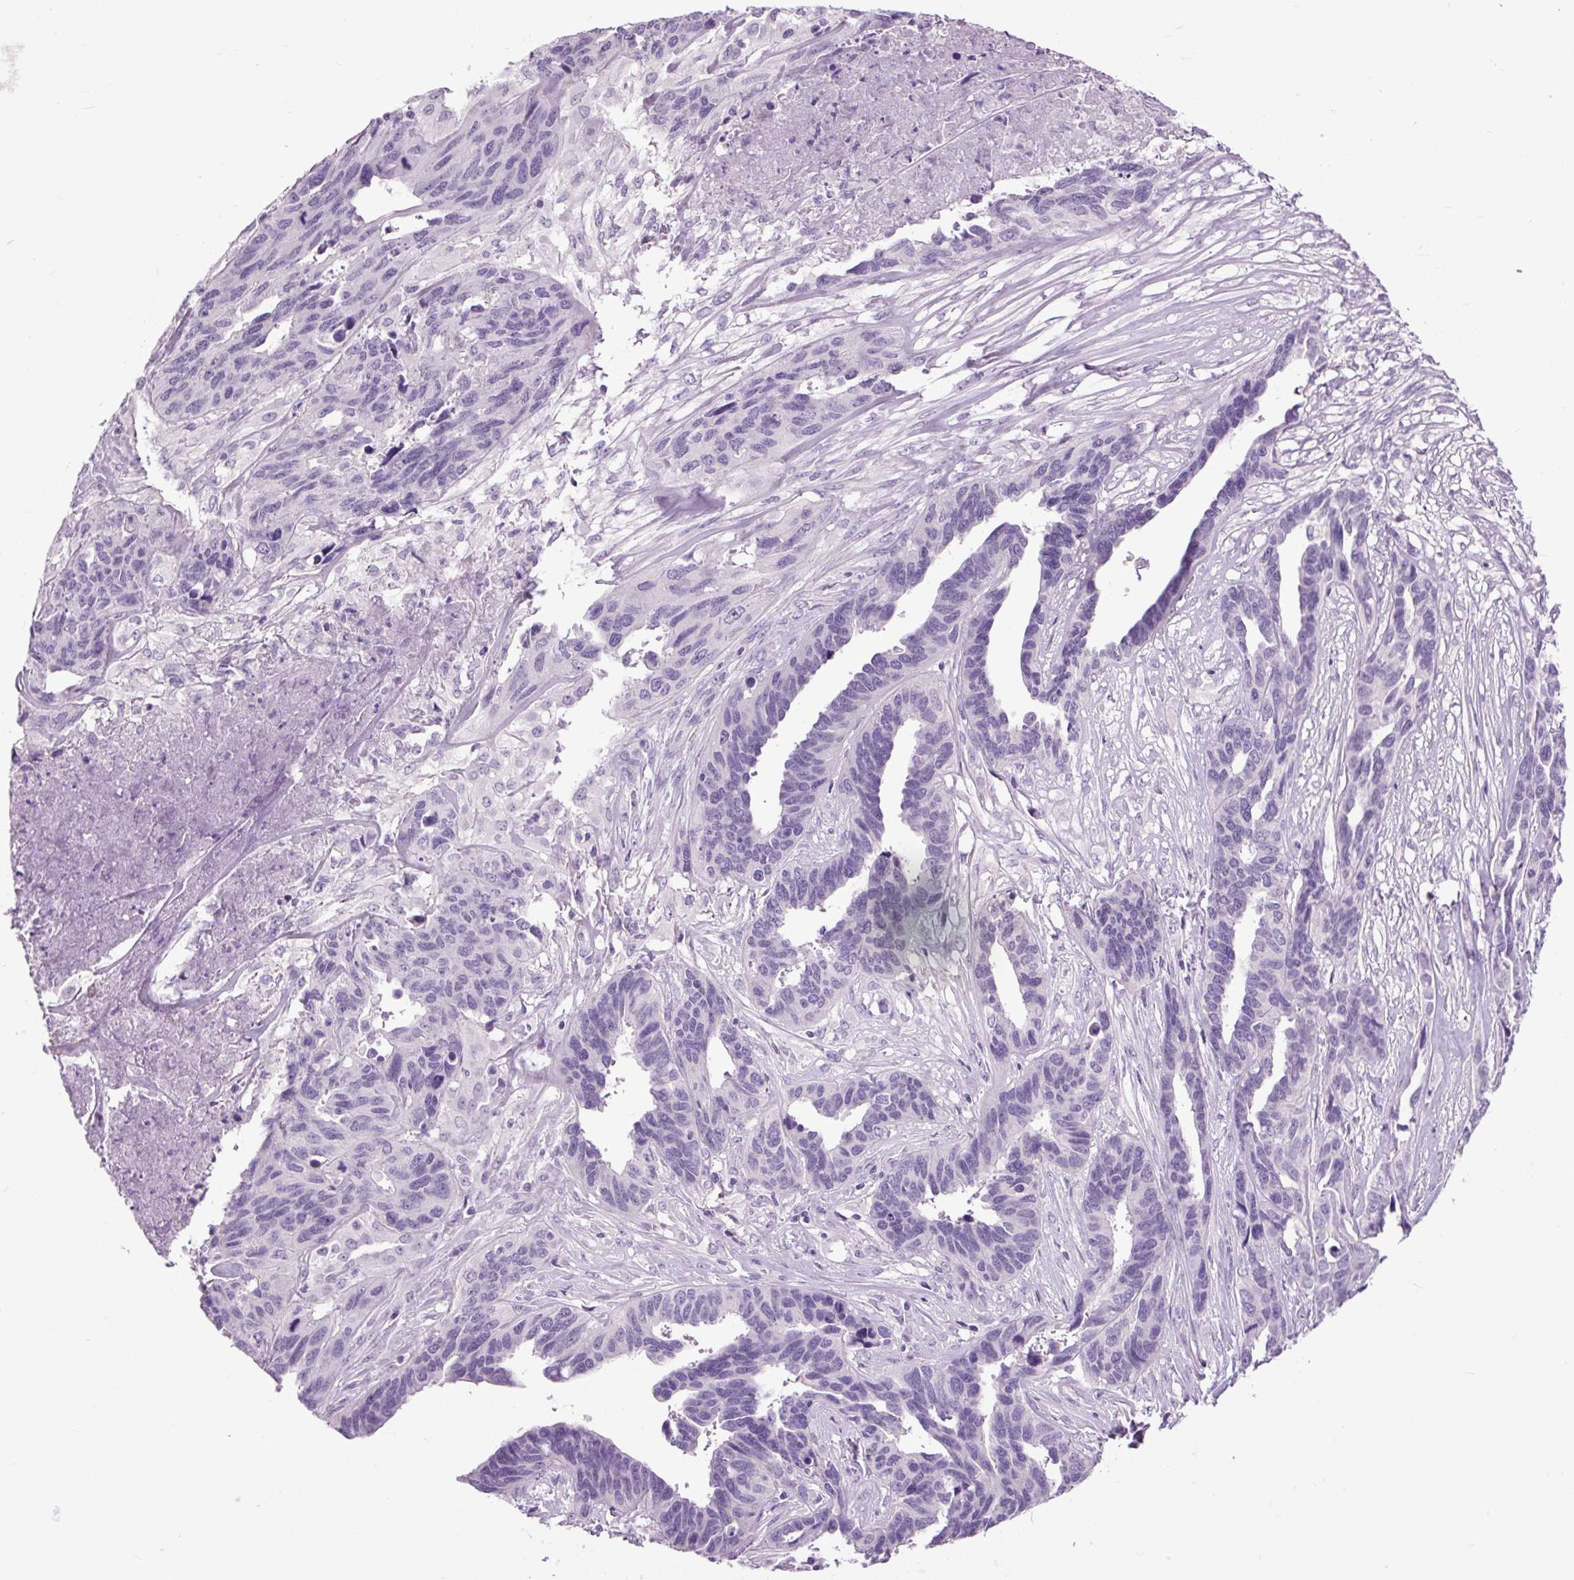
{"staining": {"intensity": "negative", "quantity": "none", "location": "none"}, "tissue": "ovarian cancer", "cell_type": "Tumor cells", "image_type": "cancer", "snomed": [{"axis": "morphology", "description": "Cystadenocarcinoma, serous, NOS"}, {"axis": "topography", "description": "Ovary"}], "caption": "Tumor cells show no significant protein staining in ovarian cancer.", "gene": "FABP7", "patient": {"sex": "female", "age": 64}}